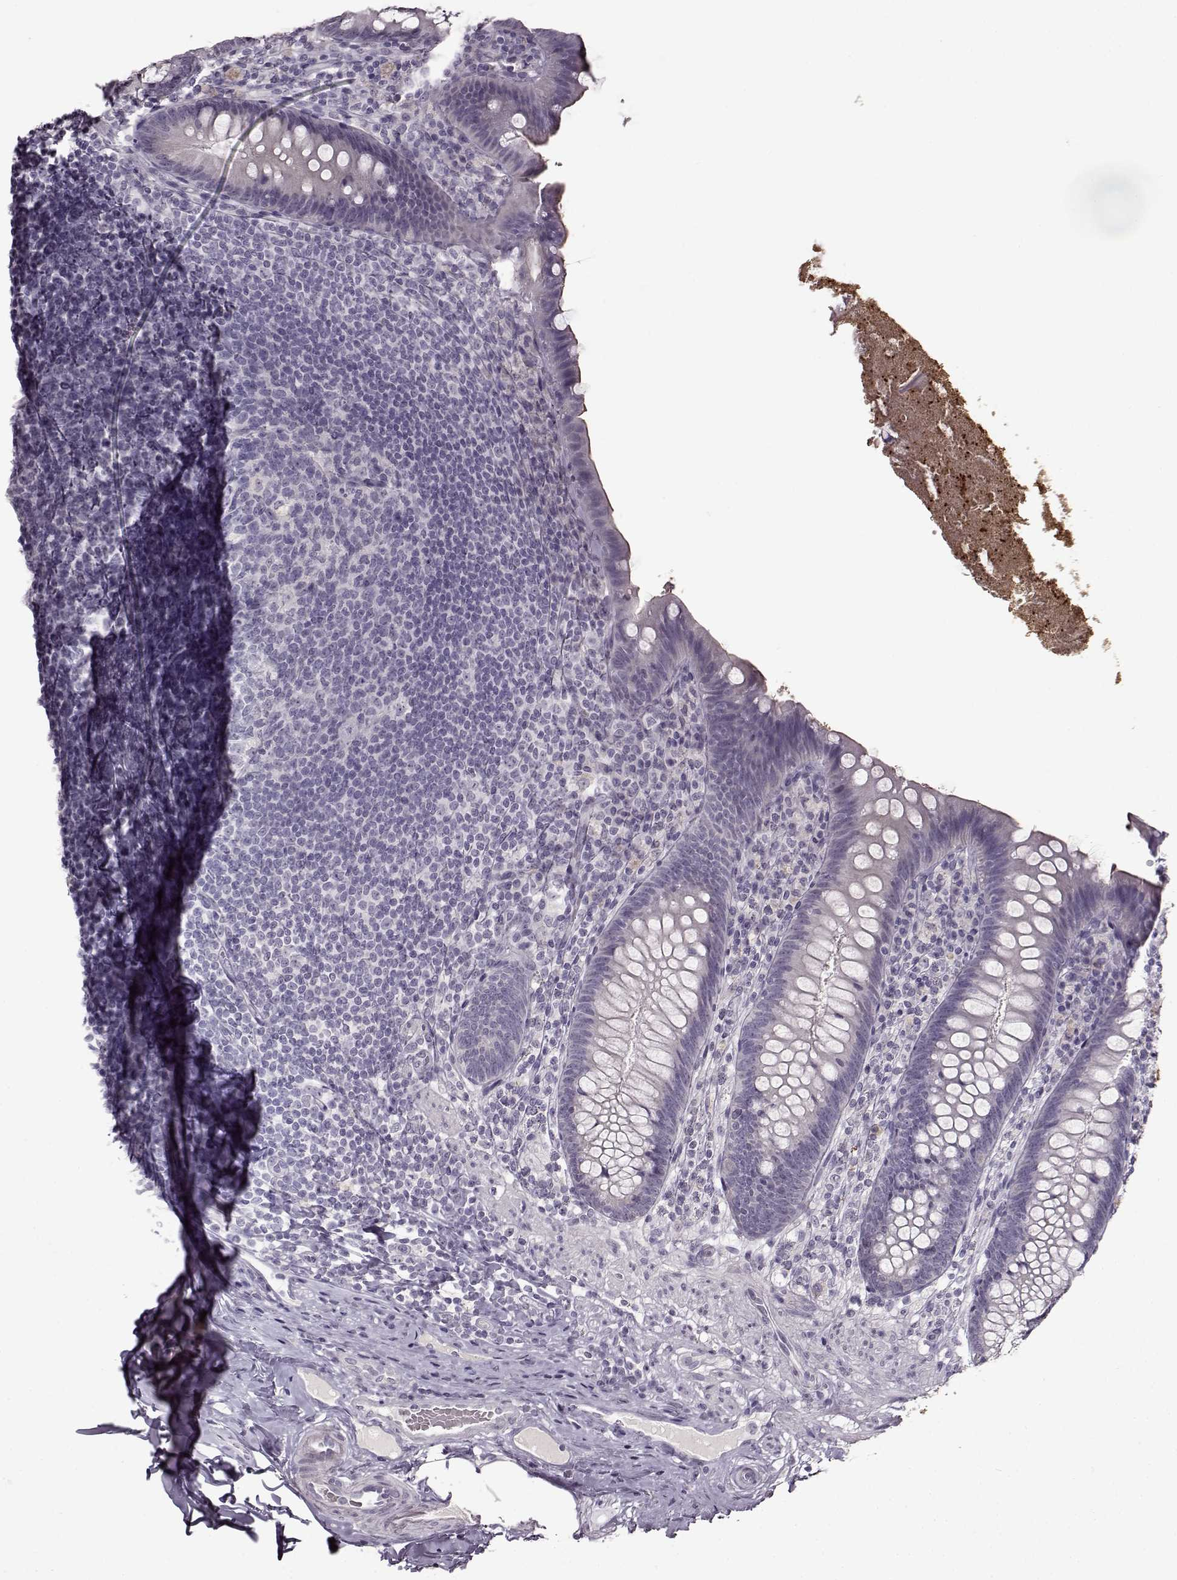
{"staining": {"intensity": "negative", "quantity": "none", "location": "none"}, "tissue": "appendix", "cell_type": "Glandular cells", "image_type": "normal", "snomed": [{"axis": "morphology", "description": "Normal tissue, NOS"}, {"axis": "topography", "description": "Appendix"}], "caption": "A high-resolution histopathology image shows immunohistochemistry (IHC) staining of unremarkable appendix, which displays no significant expression in glandular cells. (DAB (3,3'-diaminobenzidine) immunohistochemistry visualized using brightfield microscopy, high magnification).", "gene": "FSHB", "patient": {"sex": "male", "age": 47}}